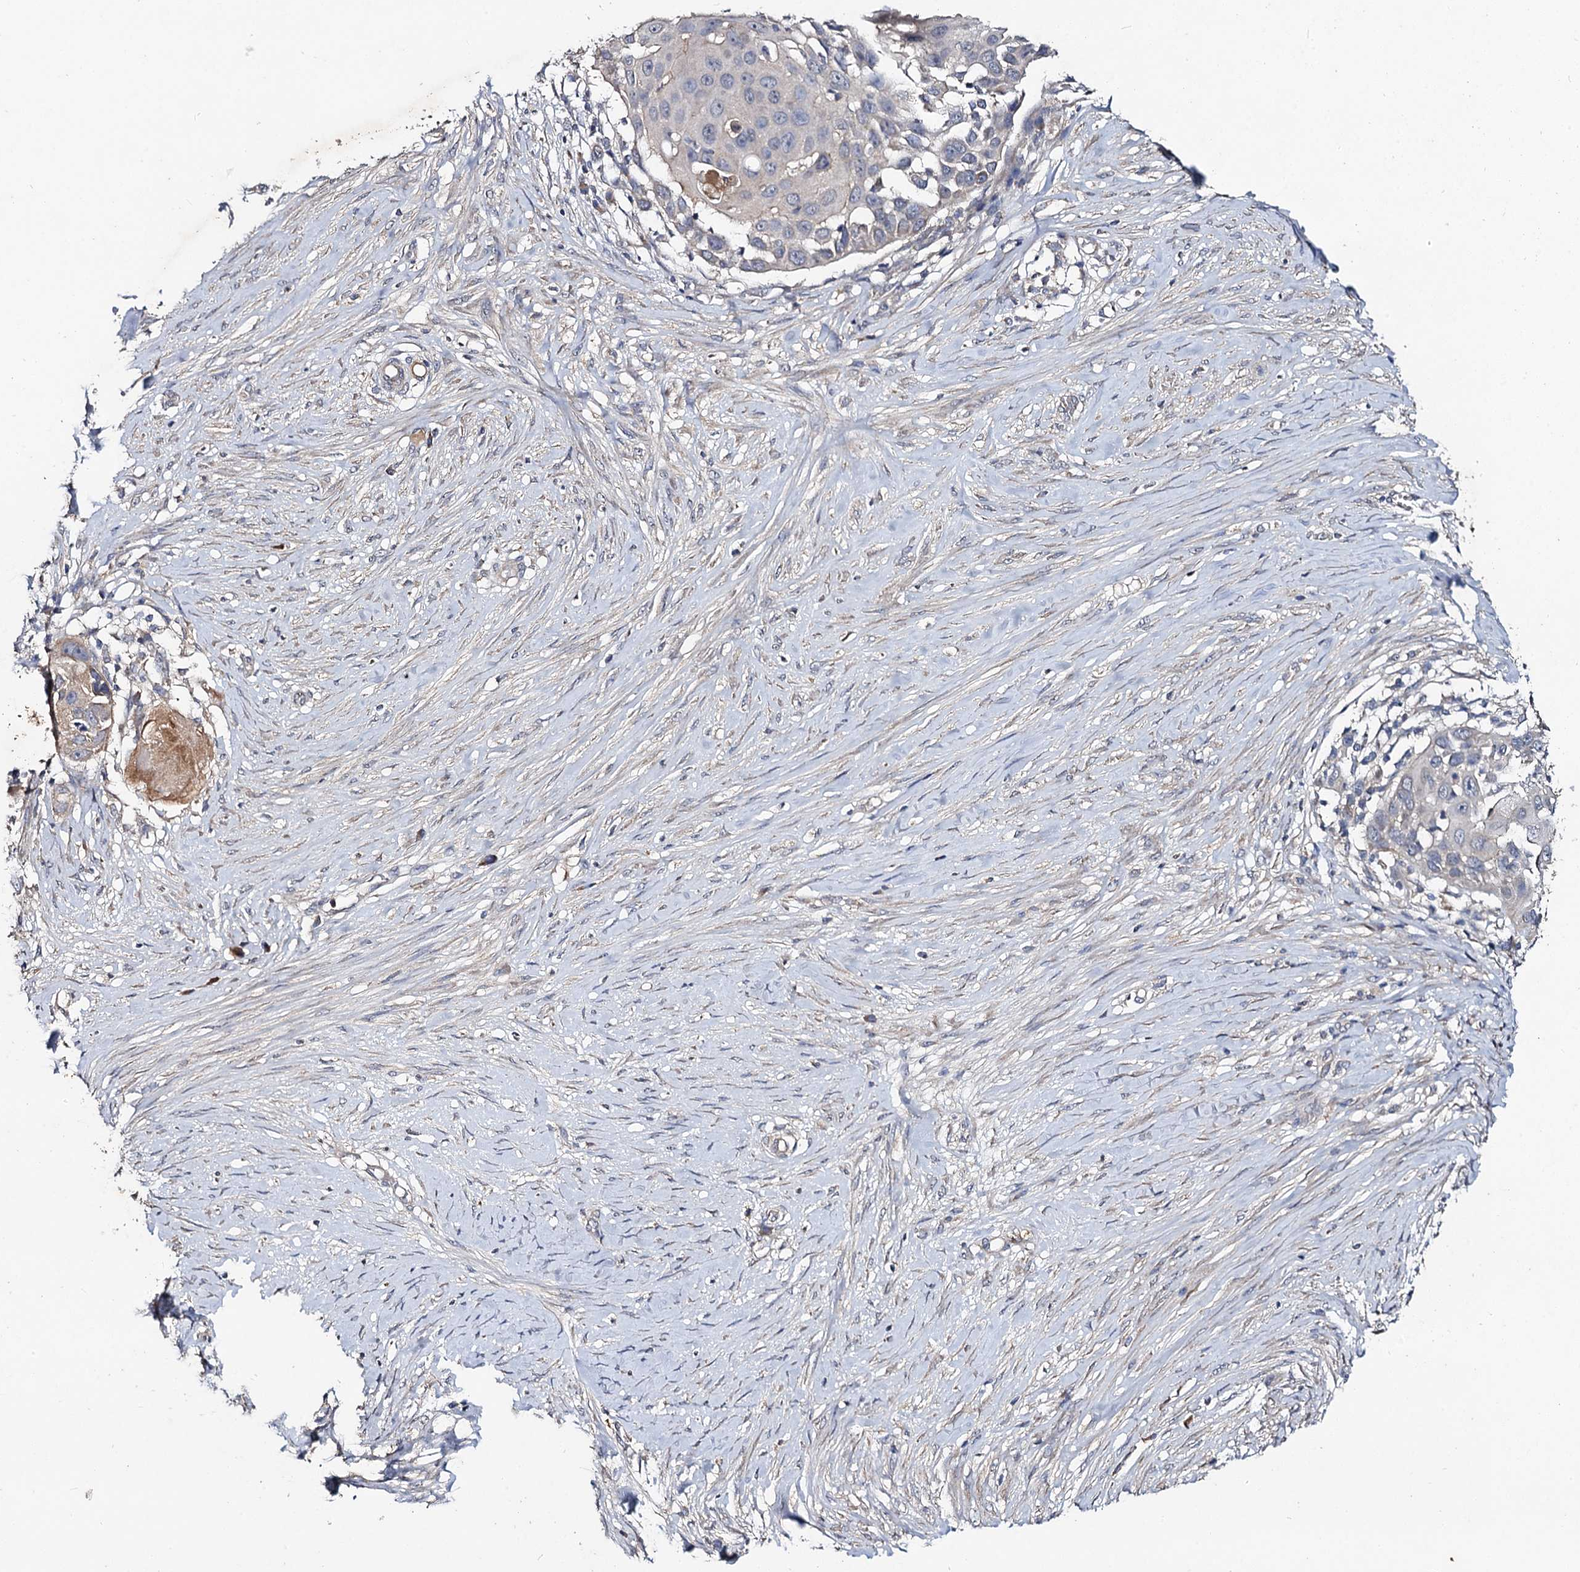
{"staining": {"intensity": "negative", "quantity": "none", "location": "none"}, "tissue": "skin cancer", "cell_type": "Tumor cells", "image_type": "cancer", "snomed": [{"axis": "morphology", "description": "Squamous cell carcinoma, NOS"}, {"axis": "topography", "description": "Skin"}], "caption": "DAB (3,3'-diaminobenzidine) immunohistochemical staining of human squamous cell carcinoma (skin) shows no significant positivity in tumor cells.", "gene": "VPS37D", "patient": {"sex": "female", "age": 44}}